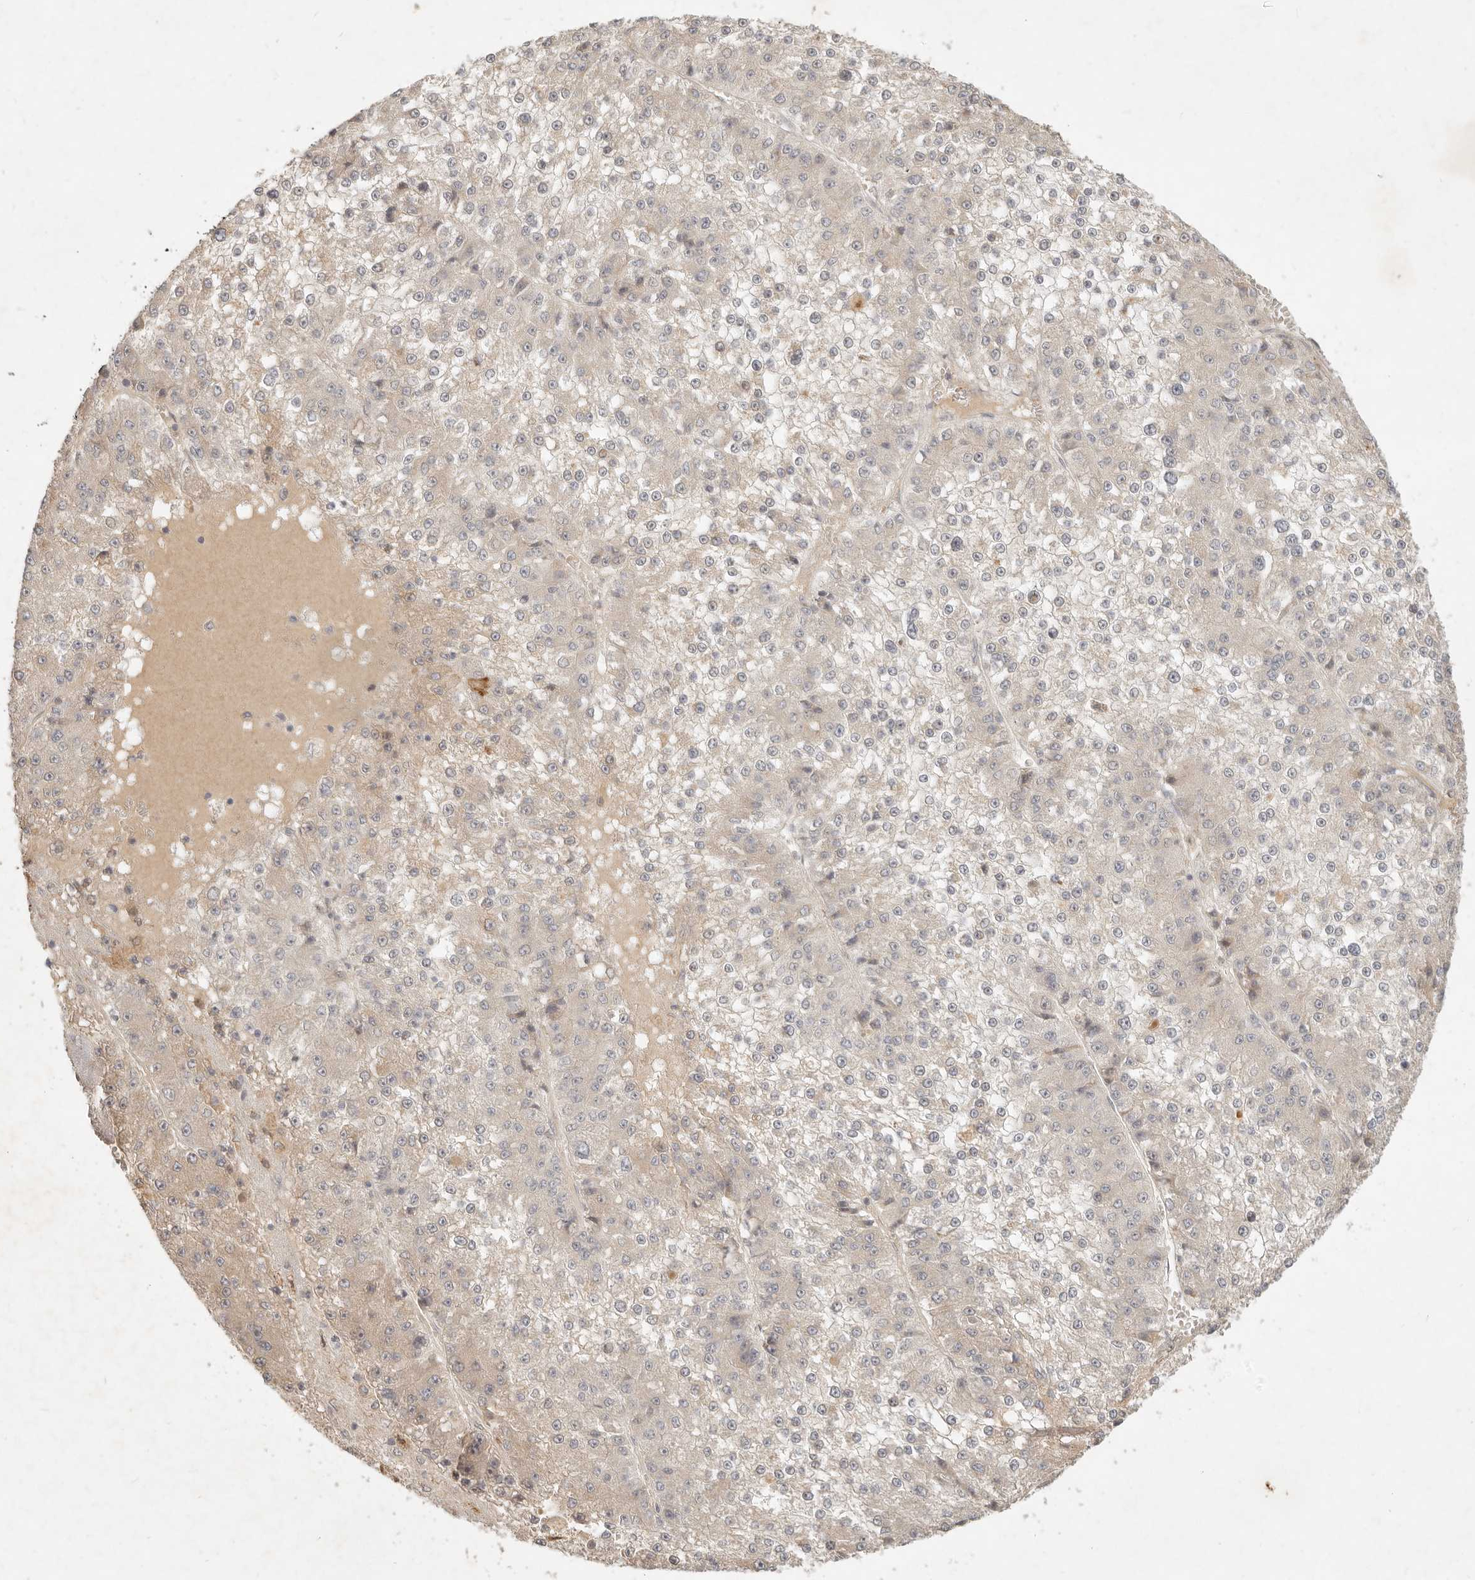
{"staining": {"intensity": "weak", "quantity": "<25%", "location": "cytoplasmic/membranous"}, "tissue": "liver cancer", "cell_type": "Tumor cells", "image_type": "cancer", "snomed": [{"axis": "morphology", "description": "Carcinoma, Hepatocellular, NOS"}, {"axis": "topography", "description": "Liver"}], "caption": "High magnification brightfield microscopy of liver cancer (hepatocellular carcinoma) stained with DAB (3,3'-diaminobenzidine) (brown) and counterstained with hematoxylin (blue): tumor cells show no significant expression.", "gene": "UBXN11", "patient": {"sex": "female", "age": 73}}